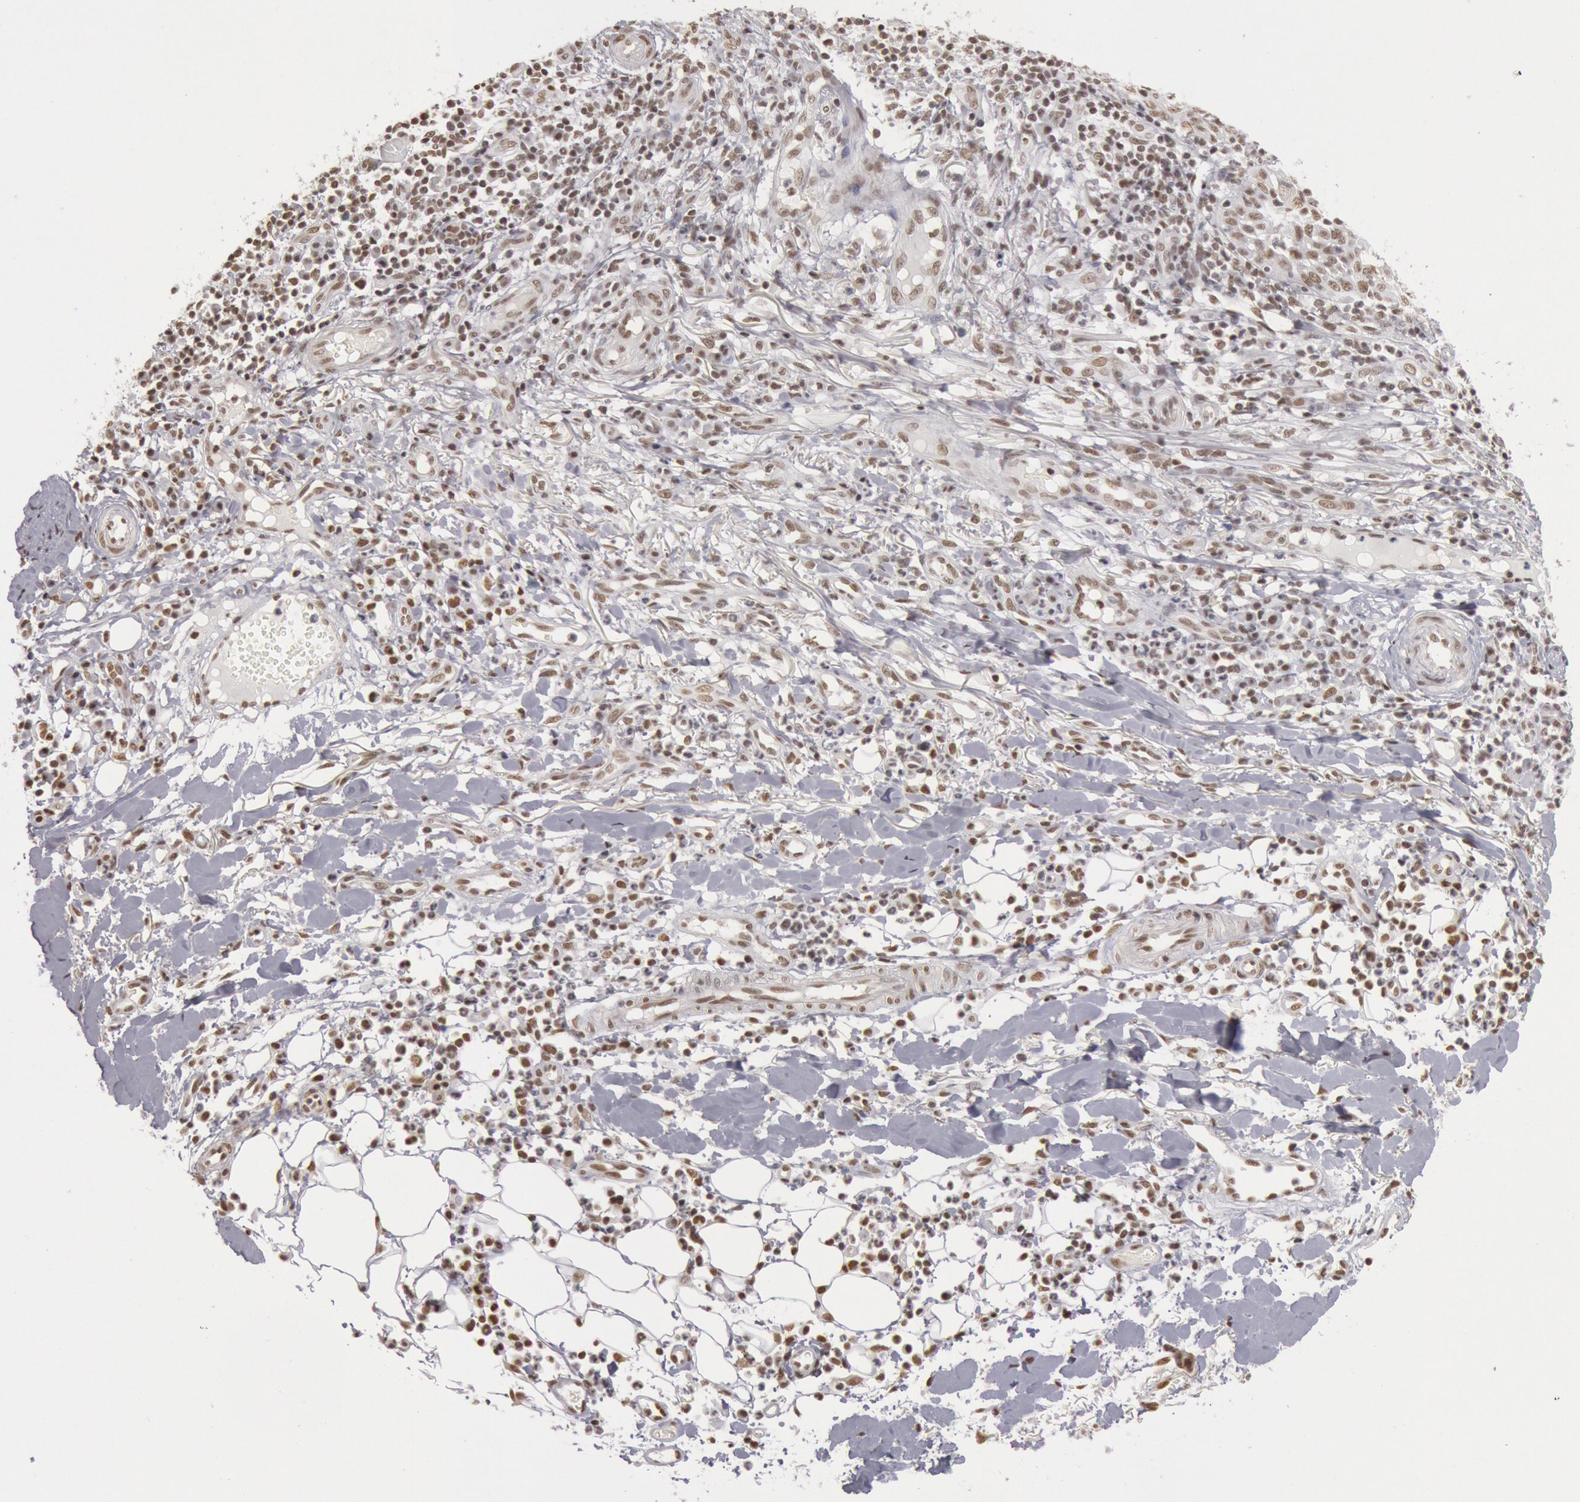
{"staining": {"intensity": "moderate", "quantity": ">75%", "location": "nuclear"}, "tissue": "skin cancer", "cell_type": "Tumor cells", "image_type": "cancer", "snomed": [{"axis": "morphology", "description": "Squamous cell carcinoma, NOS"}, {"axis": "topography", "description": "Skin"}], "caption": "IHC staining of squamous cell carcinoma (skin), which reveals medium levels of moderate nuclear expression in about >75% of tumor cells indicating moderate nuclear protein positivity. The staining was performed using DAB (brown) for protein detection and nuclei were counterstained in hematoxylin (blue).", "gene": "ESS2", "patient": {"sex": "female", "age": 89}}